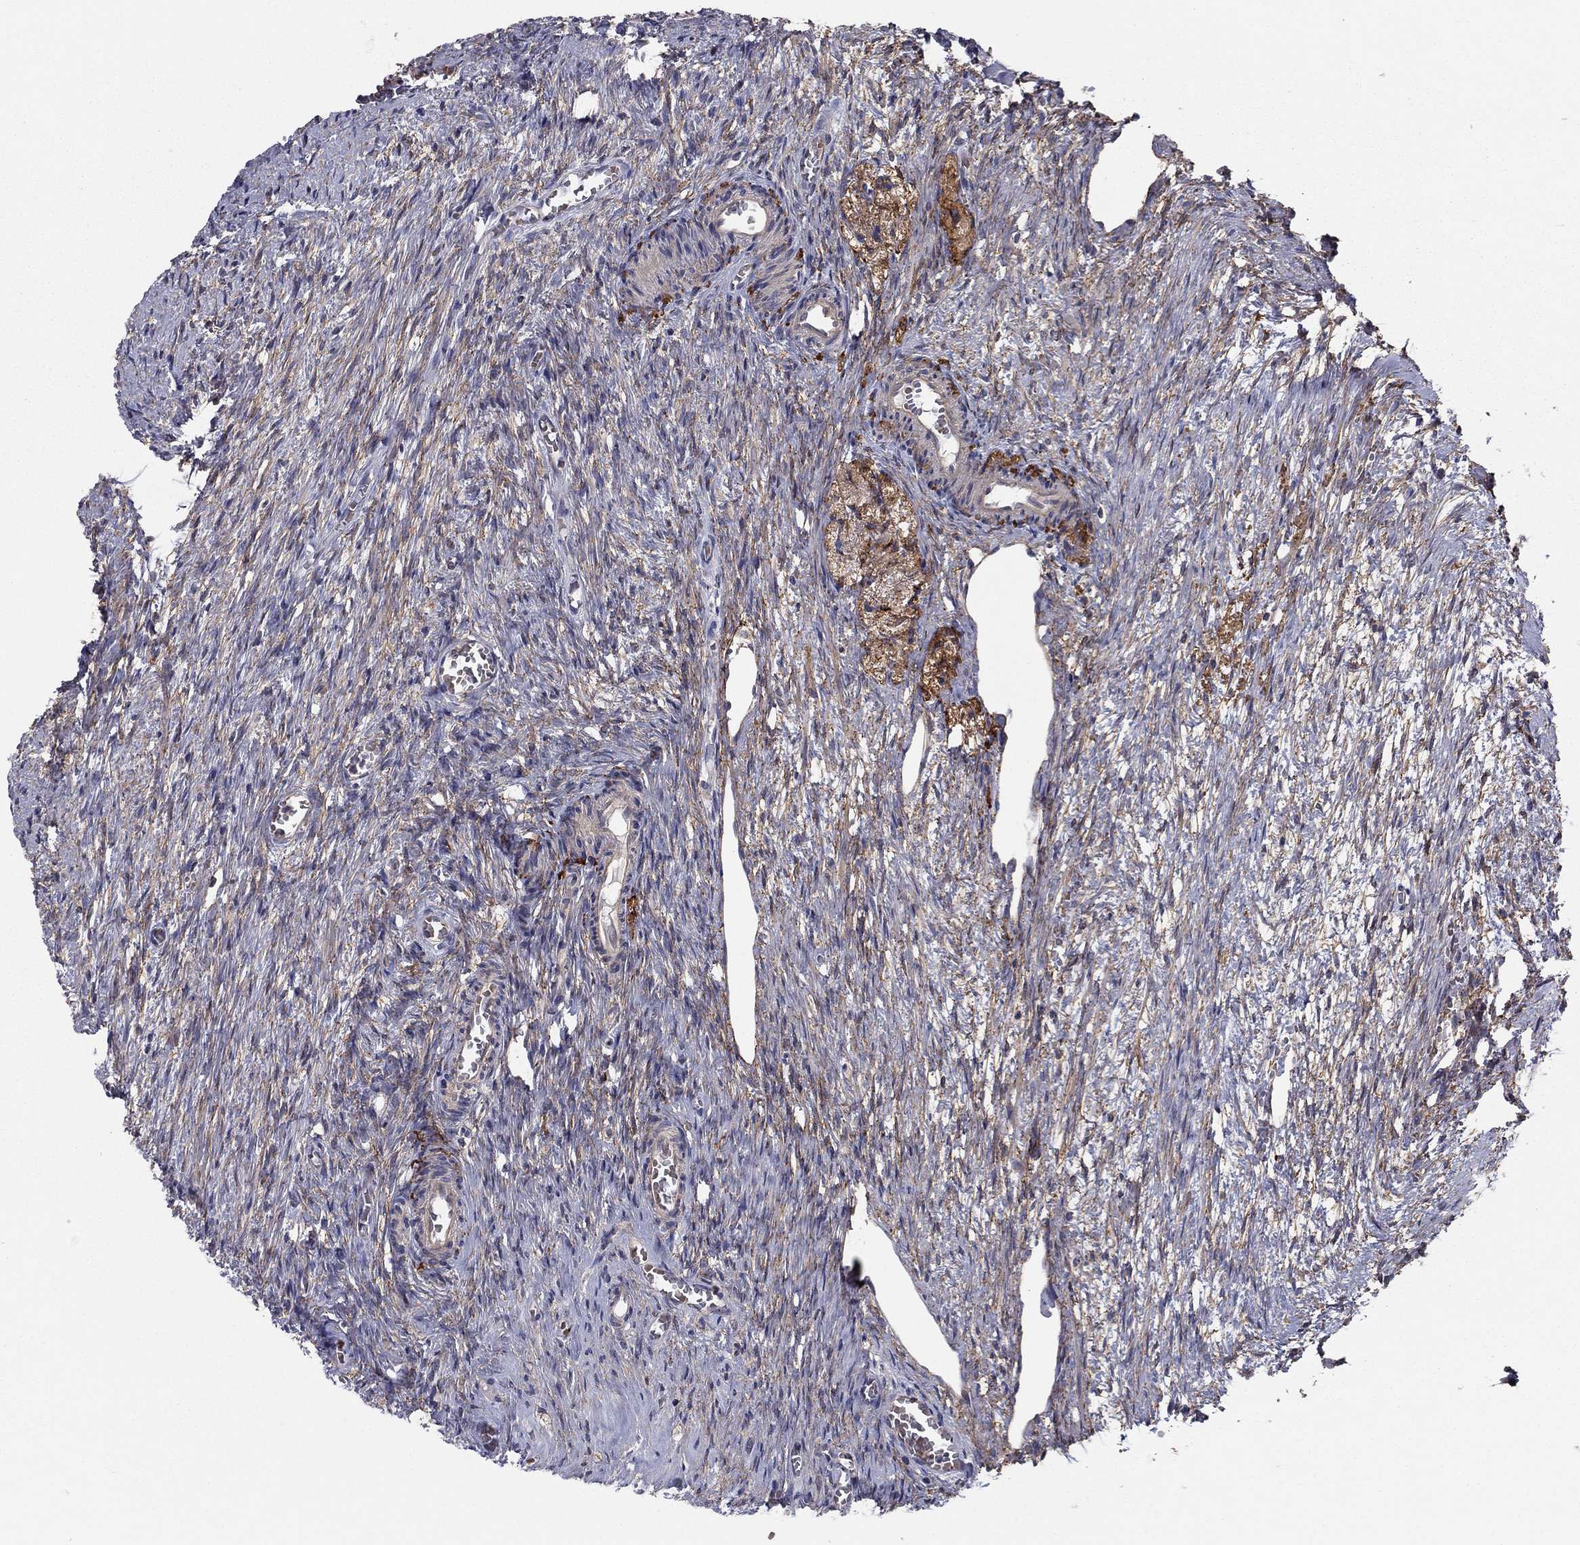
{"staining": {"intensity": "moderate", "quantity": "25%-75%", "location": "cytoplasmic/membranous"}, "tissue": "ovary", "cell_type": "Ovarian stroma cells", "image_type": "normal", "snomed": [{"axis": "morphology", "description": "Normal tissue, NOS"}, {"axis": "topography", "description": "Ovary"}], "caption": "Benign ovary shows moderate cytoplasmic/membranous expression in about 25%-75% of ovarian stroma cells The protein is shown in brown color, while the nuclei are stained blue..", "gene": "RNF123", "patient": {"sex": "female", "age": 39}}